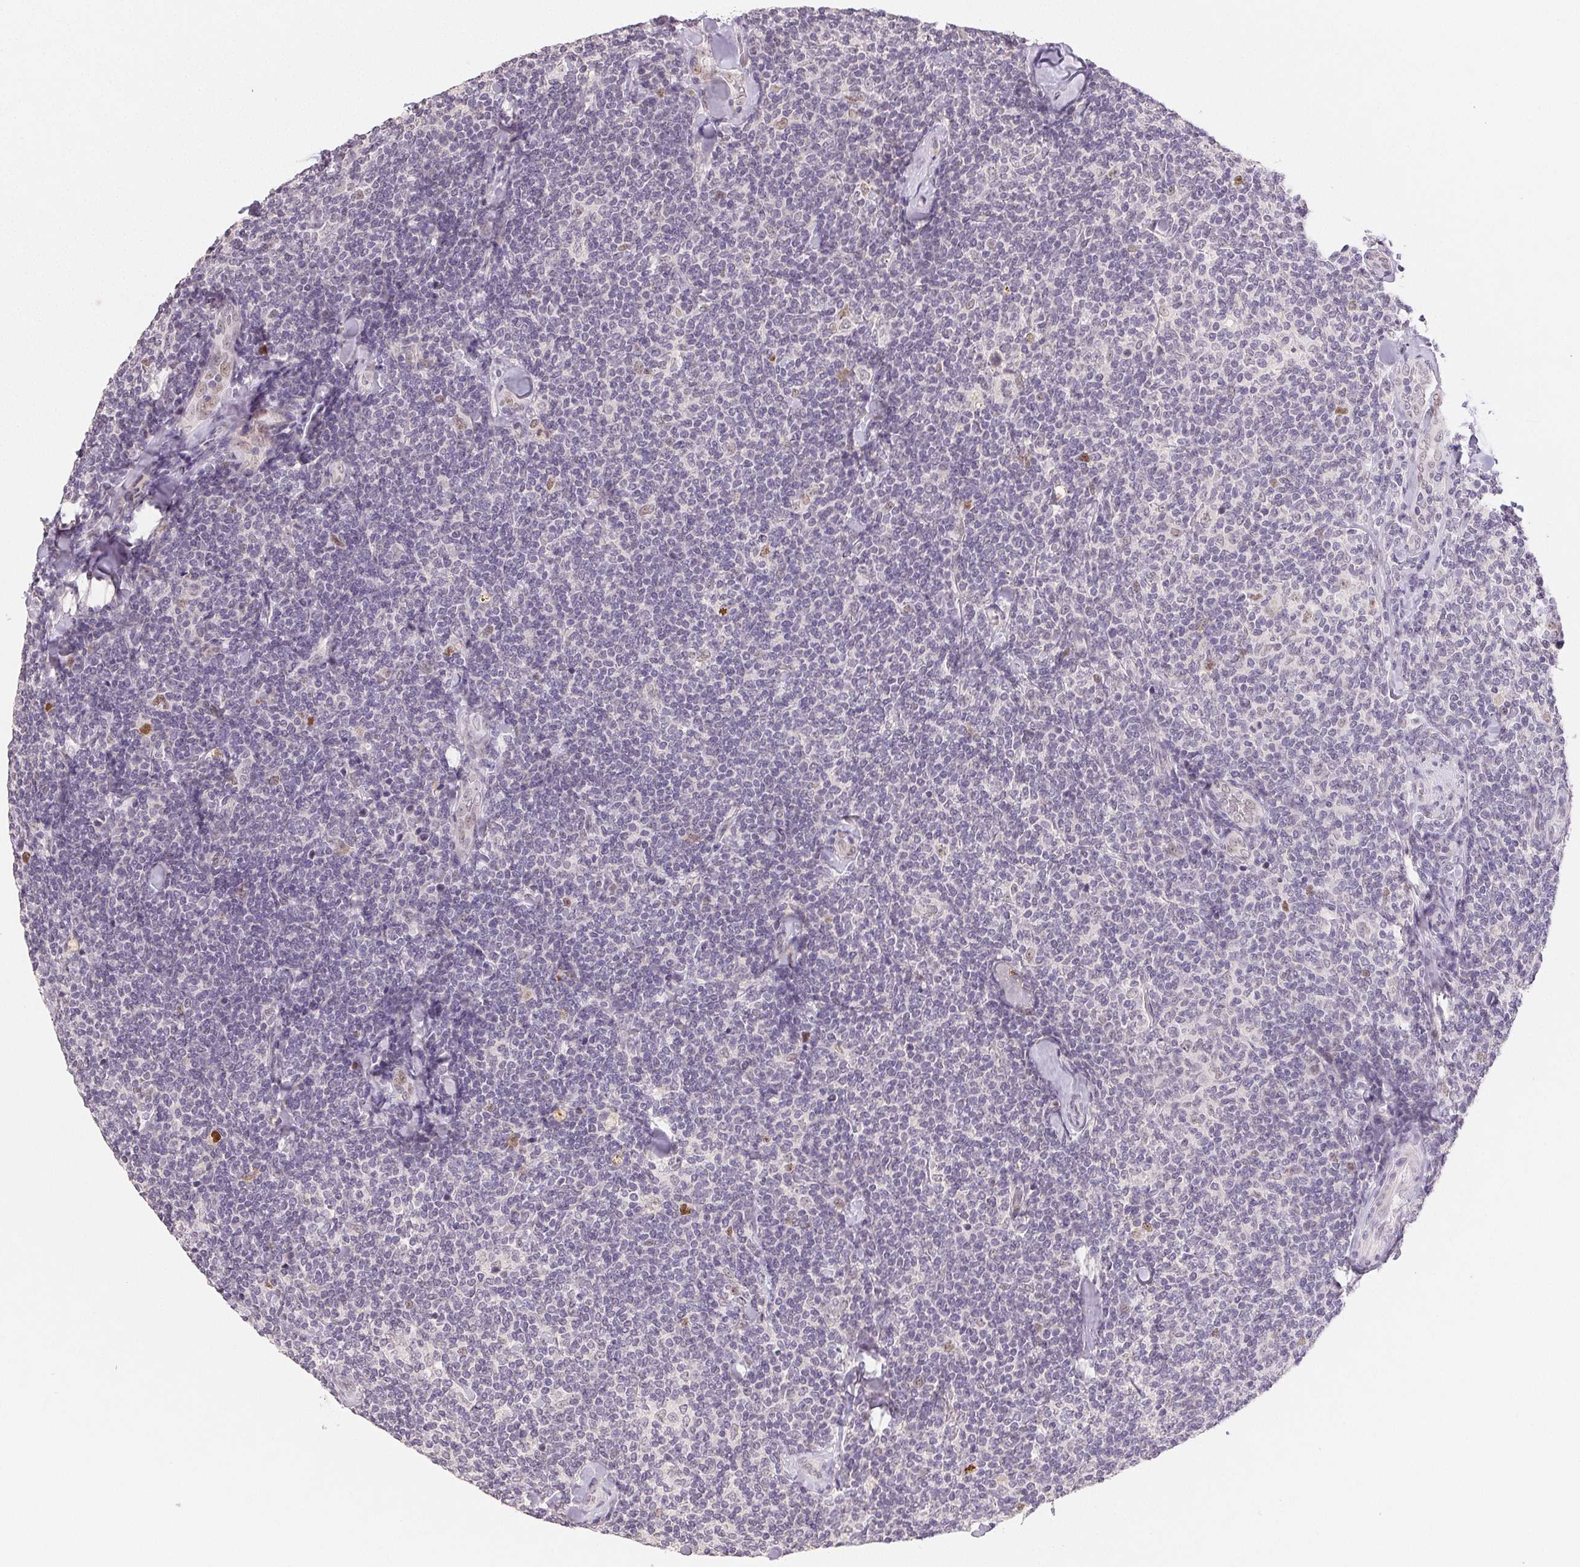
{"staining": {"intensity": "negative", "quantity": "none", "location": "none"}, "tissue": "lymphoma", "cell_type": "Tumor cells", "image_type": "cancer", "snomed": [{"axis": "morphology", "description": "Malignant lymphoma, non-Hodgkin's type, Low grade"}, {"axis": "topography", "description": "Lymph node"}], "caption": "An image of malignant lymphoma, non-Hodgkin's type (low-grade) stained for a protein displays no brown staining in tumor cells. The staining is performed using DAB brown chromogen with nuclei counter-stained in using hematoxylin.", "gene": "POLR3G", "patient": {"sex": "female", "age": 56}}